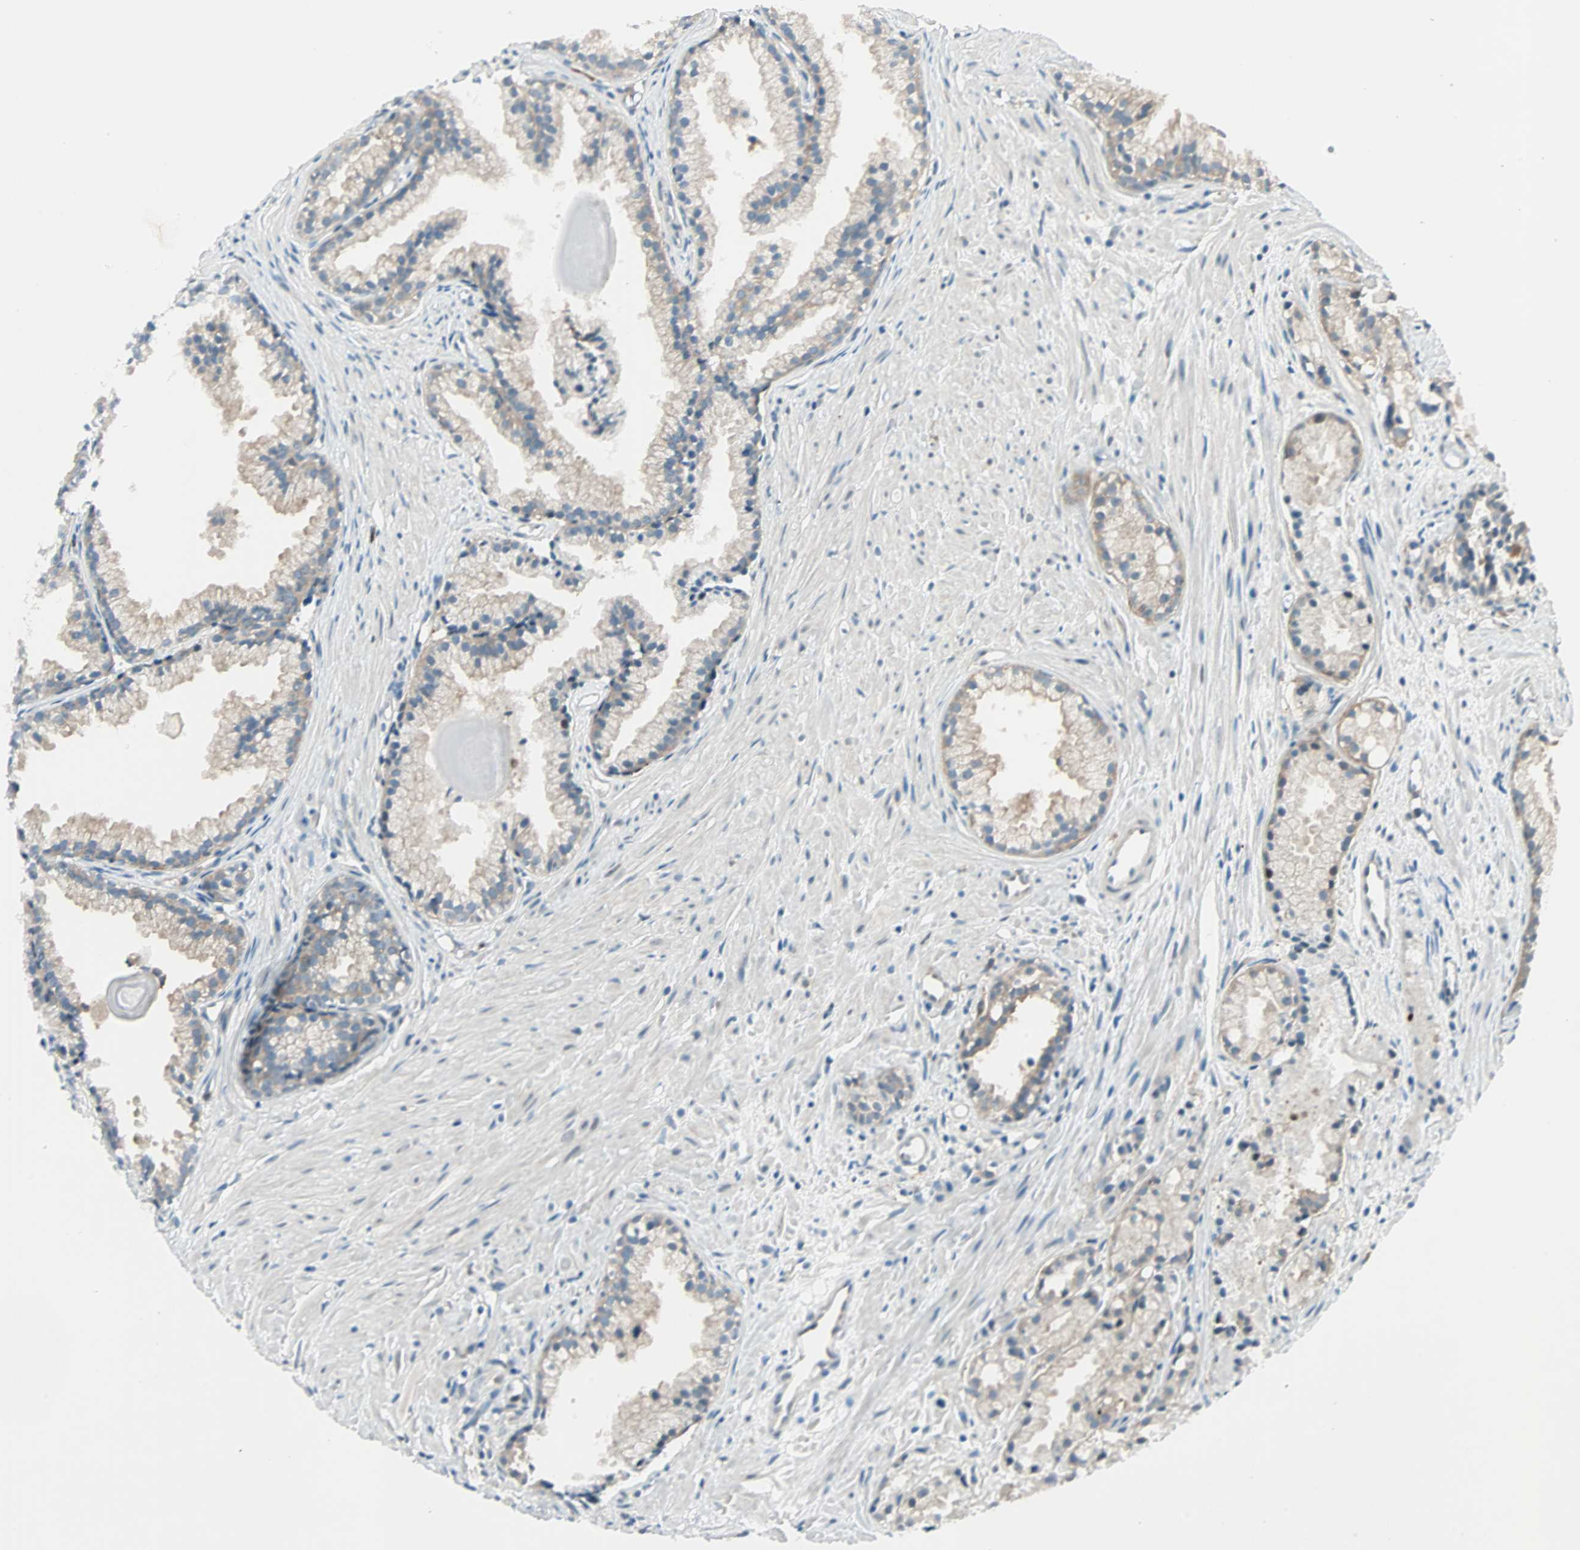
{"staining": {"intensity": "weak", "quantity": "25%-75%", "location": "cytoplasmic/membranous"}, "tissue": "prostate cancer", "cell_type": "Tumor cells", "image_type": "cancer", "snomed": [{"axis": "morphology", "description": "Adenocarcinoma, Low grade"}, {"axis": "topography", "description": "Prostate"}], "caption": "Human low-grade adenocarcinoma (prostate) stained with a protein marker shows weak staining in tumor cells.", "gene": "SMIM8", "patient": {"sex": "male", "age": 72}}